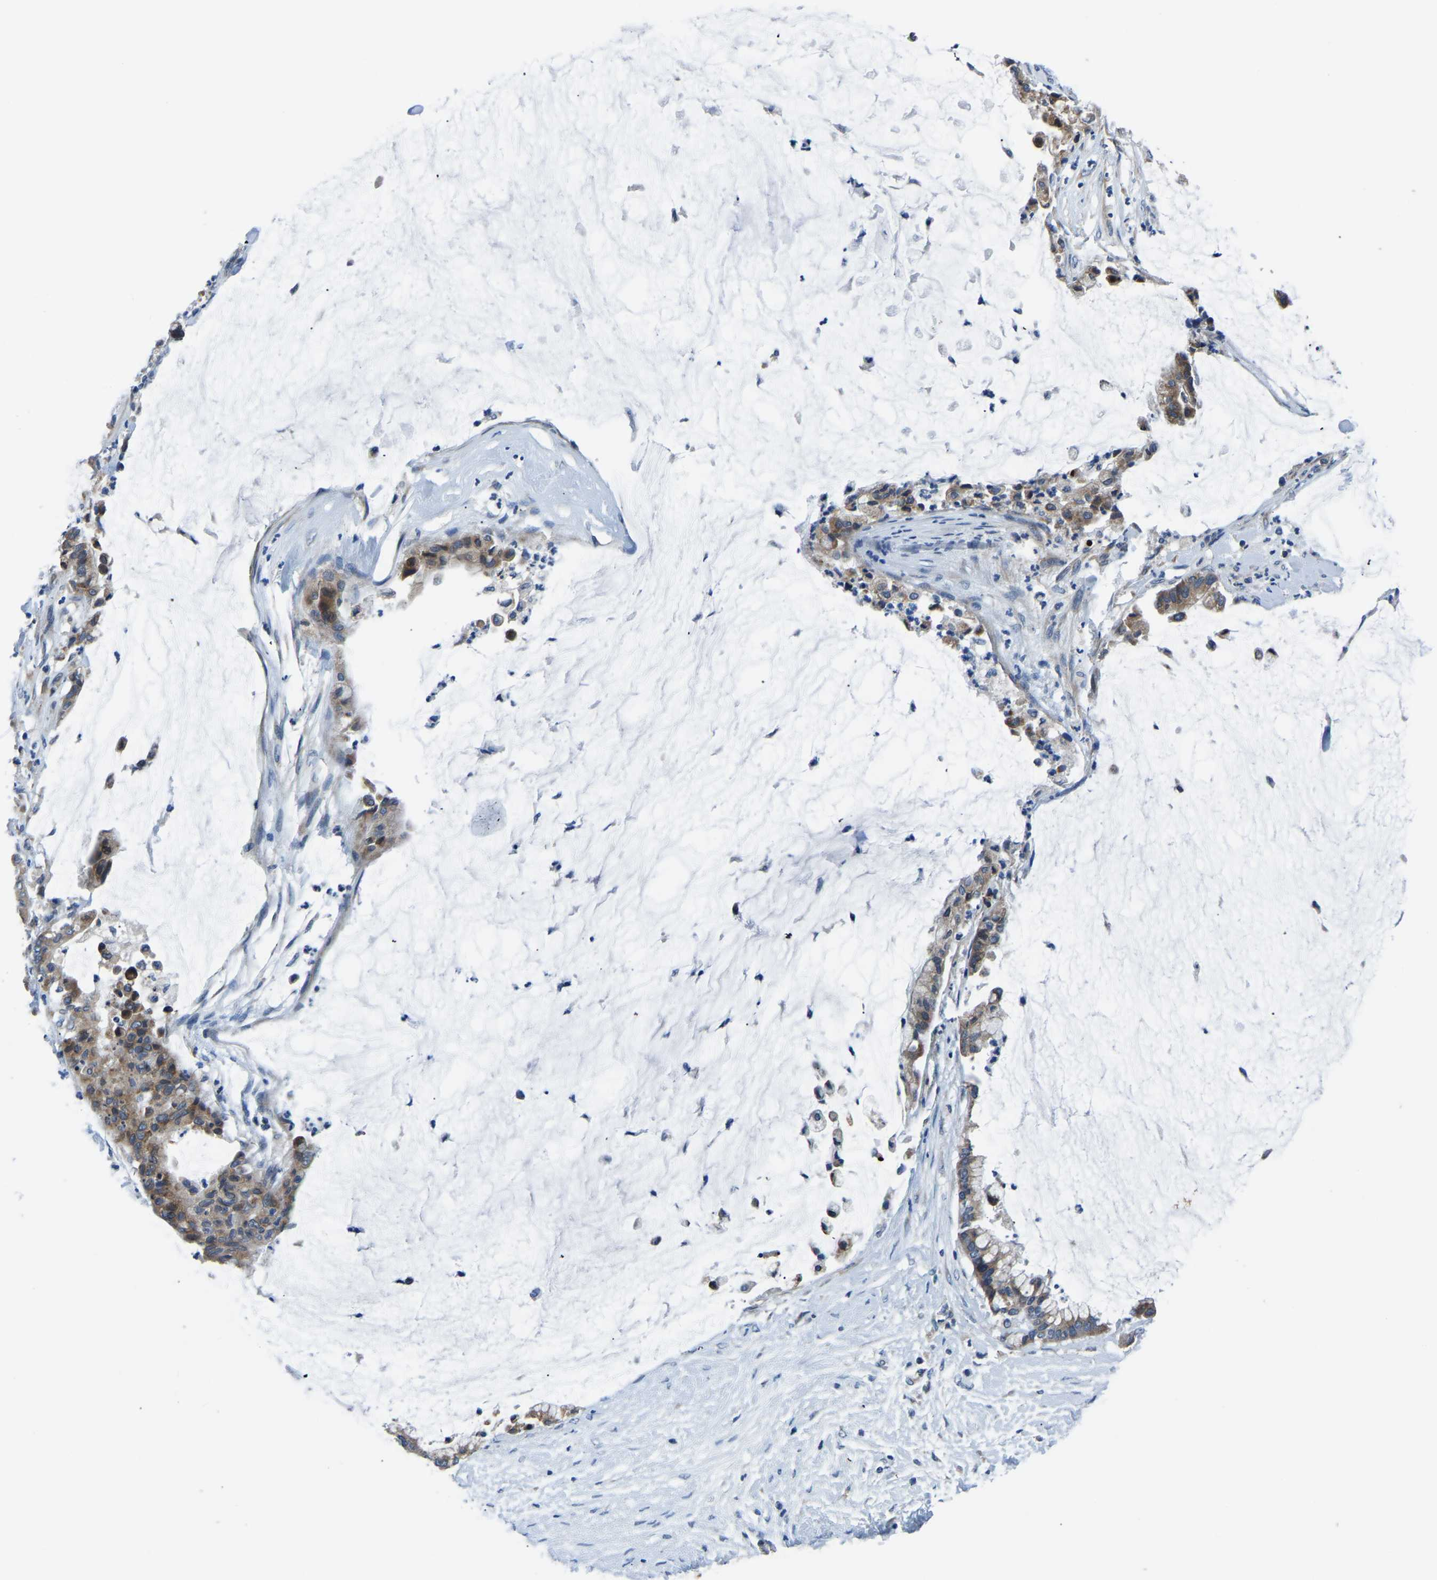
{"staining": {"intensity": "weak", "quantity": ">75%", "location": "cytoplasmic/membranous"}, "tissue": "pancreatic cancer", "cell_type": "Tumor cells", "image_type": "cancer", "snomed": [{"axis": "morphology", "description": "Adenocarcinoma, NOS"}, {"axis": "topography", "description": "Pancreas"}], "caption": "IHC (DAB (3,3'-diaminobenzidine)) staining of human pancreatic cancer (adenocarcinoma) shows weak cytoplasmic/membranous protein staining in approximately >75% of tumor cells.", "gene": "LIAS", "patient": {"sex": "male", "age": 41}}